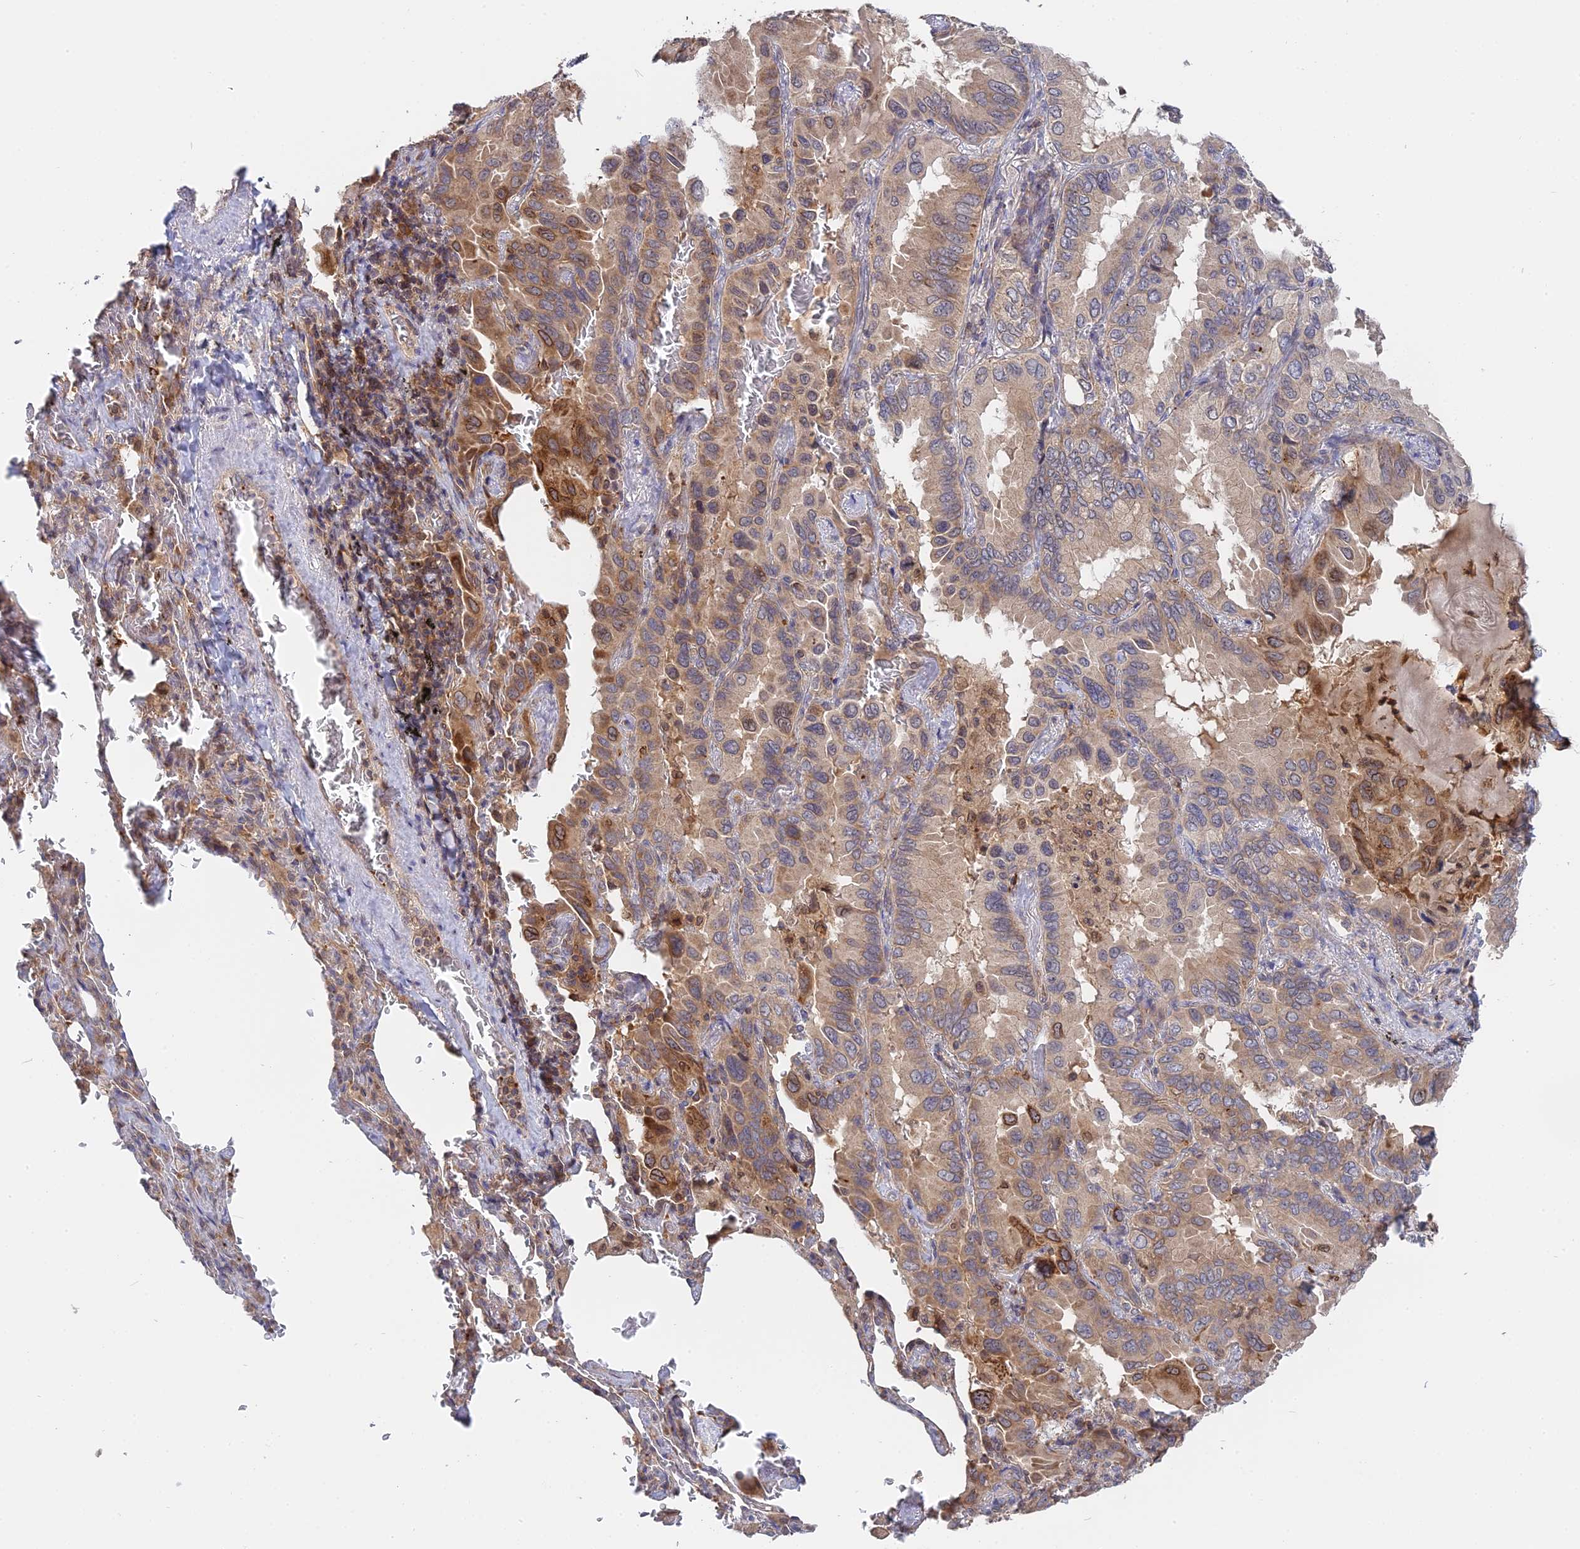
{"staining": {"intensity": "moderate", "quantity": "25%-75%", "location": "cytoplasmic/membranous"}, "tissue": "lung cancer", "cell_type": "Tumor cells", "image_type": "cancer", "snomed": [{"axis": "morphology", "description": "Adenocarcinoma, NOS"}, {"axis": "topography", "description": "Lung"}], "caption": "This histopathology image shows immunohistochemistry (IHC) staining of human adenocarcinoma (lung), with medium moderate cytoplasmic/membranous expression in about 25%-75% of tumor cells.", "gene": "IL21R", "patient": {"sex": "male", "age": 64}}